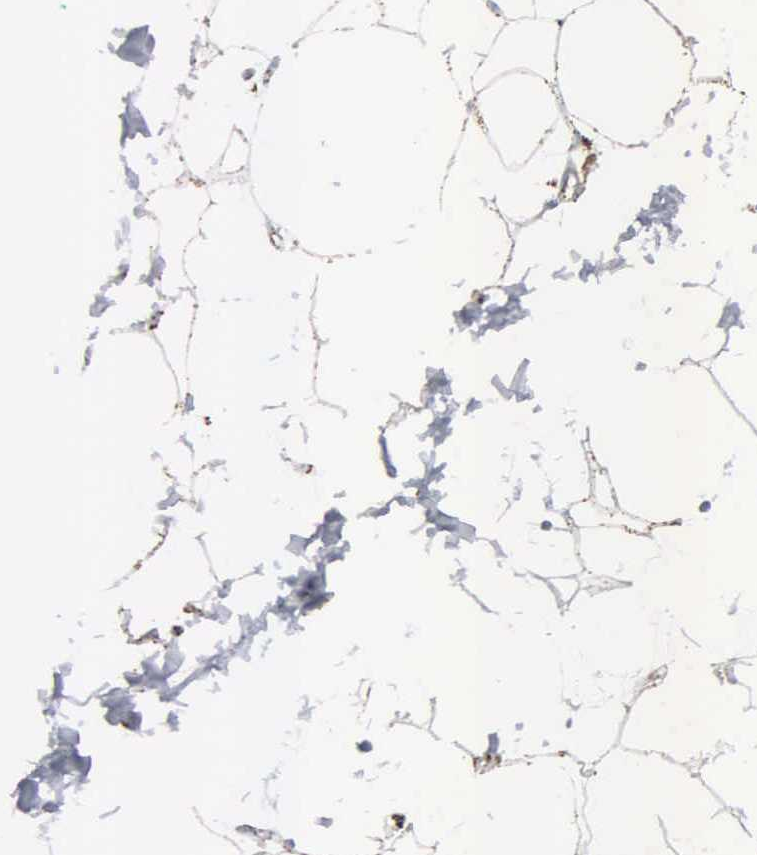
{"staining": {"intensity": "weak", "quantity": "25%-75%", "location": "cytoplasmic/membranous"}, "tissue": "adipose tissue", "cell_type": "Adipocytes", "image_type": "normal", "snomed": [{"axis": "morphology", "description": "Normal tissue, NOS"}, {"axis": "topography", "description": "Breast"}], "caption": "IHC of benign human adipose tissue demonstrates low levels of weak cytoplasmic/membranous staining in approximately 25%-75% of adipocytes.", "gene": "HSPA9", "patient": {"sex": "female", "age": 45}}